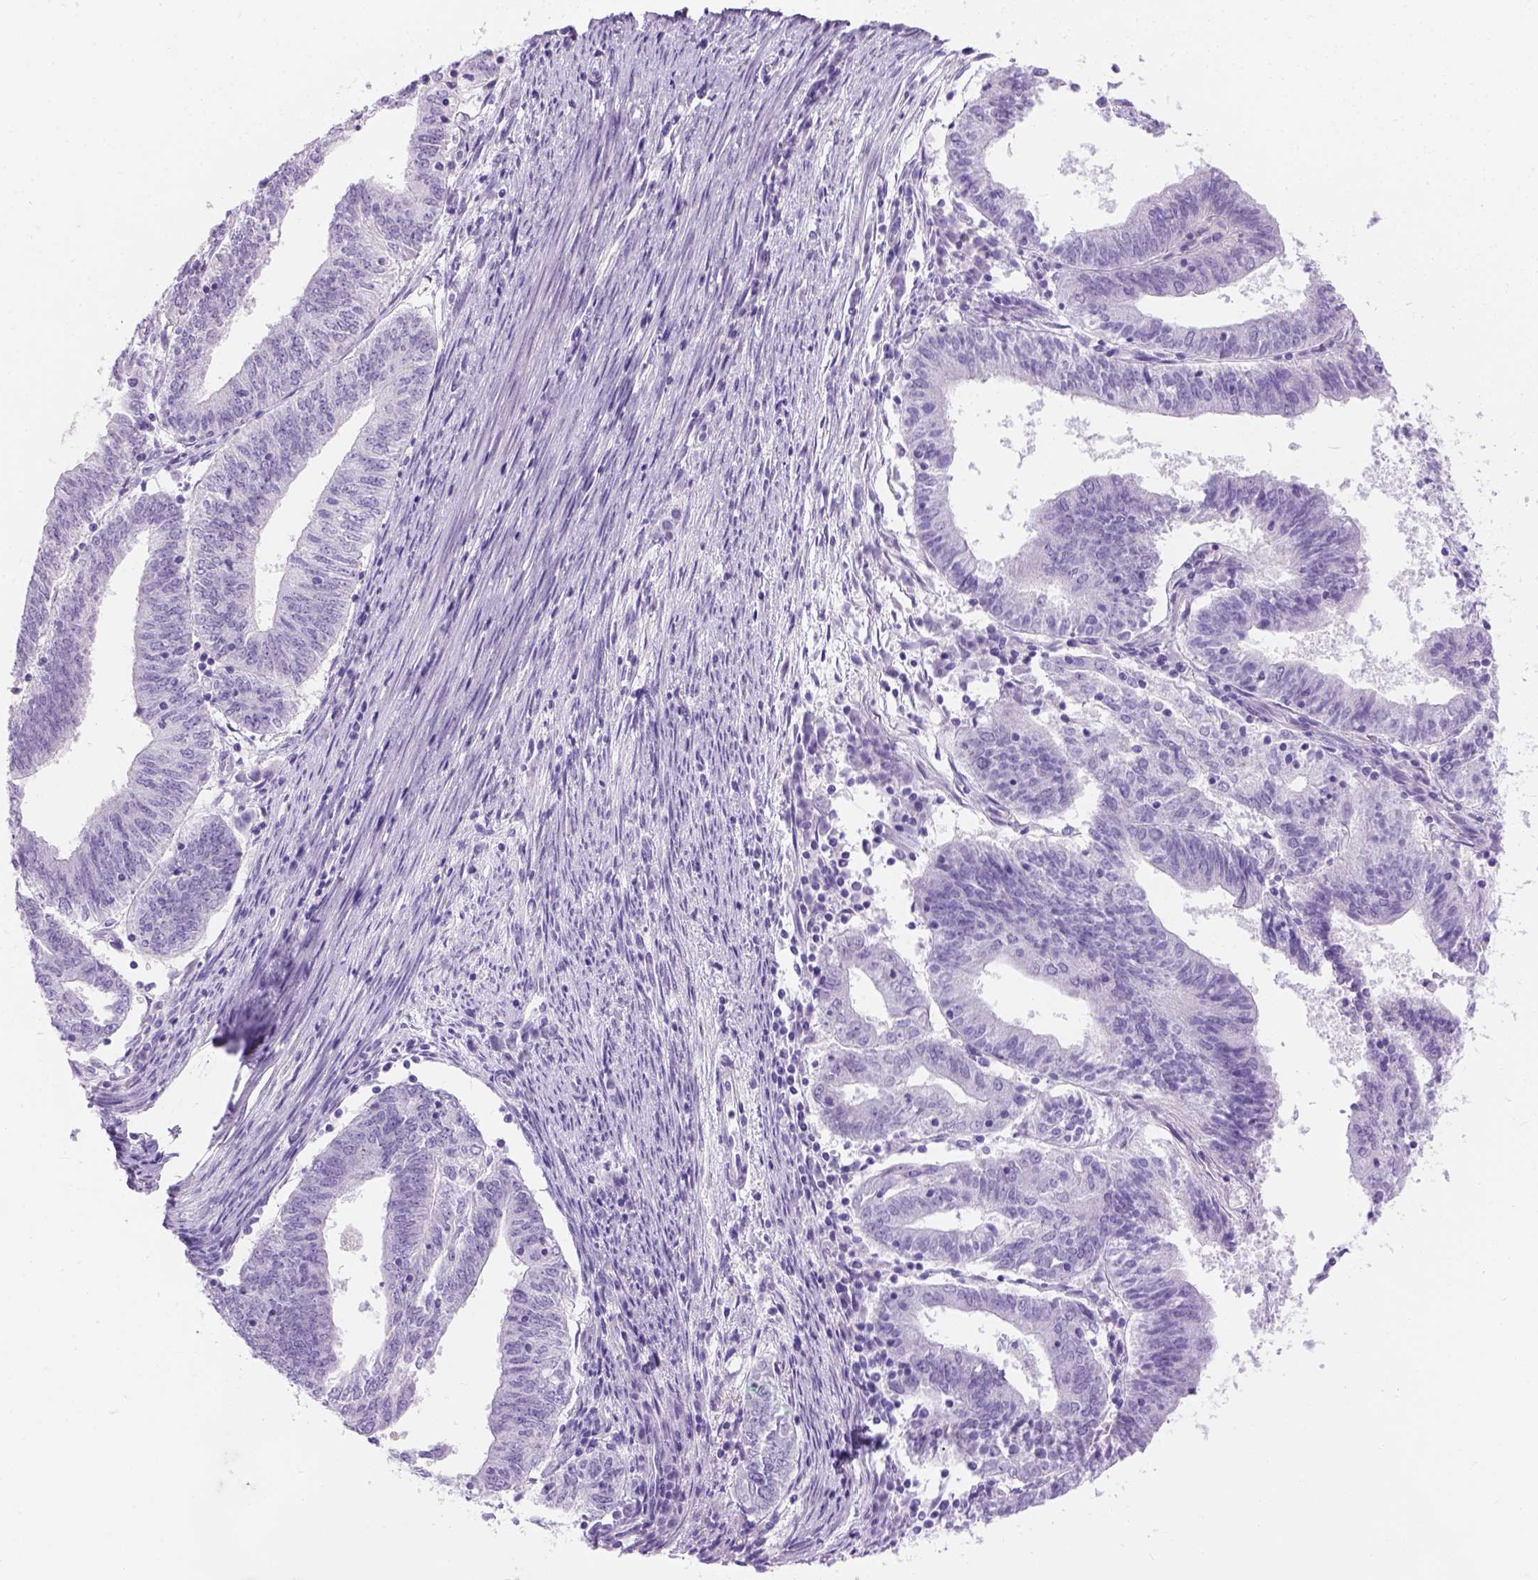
{"staining": {"intensity": "negative", "quantity": "none", "location": "none"}, "tissue": "endometrial cancer", "cell_type": "Tumor cells", "image_type": "cancer", "snomed": [{"axis": "morphology", "description": "Adenocarcinoma, NOS"}, {"axis": "topography", "description": "Endometrium"}], "caption": "Immunohistochemistry of endometrial cancer (adenocarcinoma) shows no expression in tumor cells.", "gene": "TMEM38A", "patient": {"sex": "female", "age": 82}}